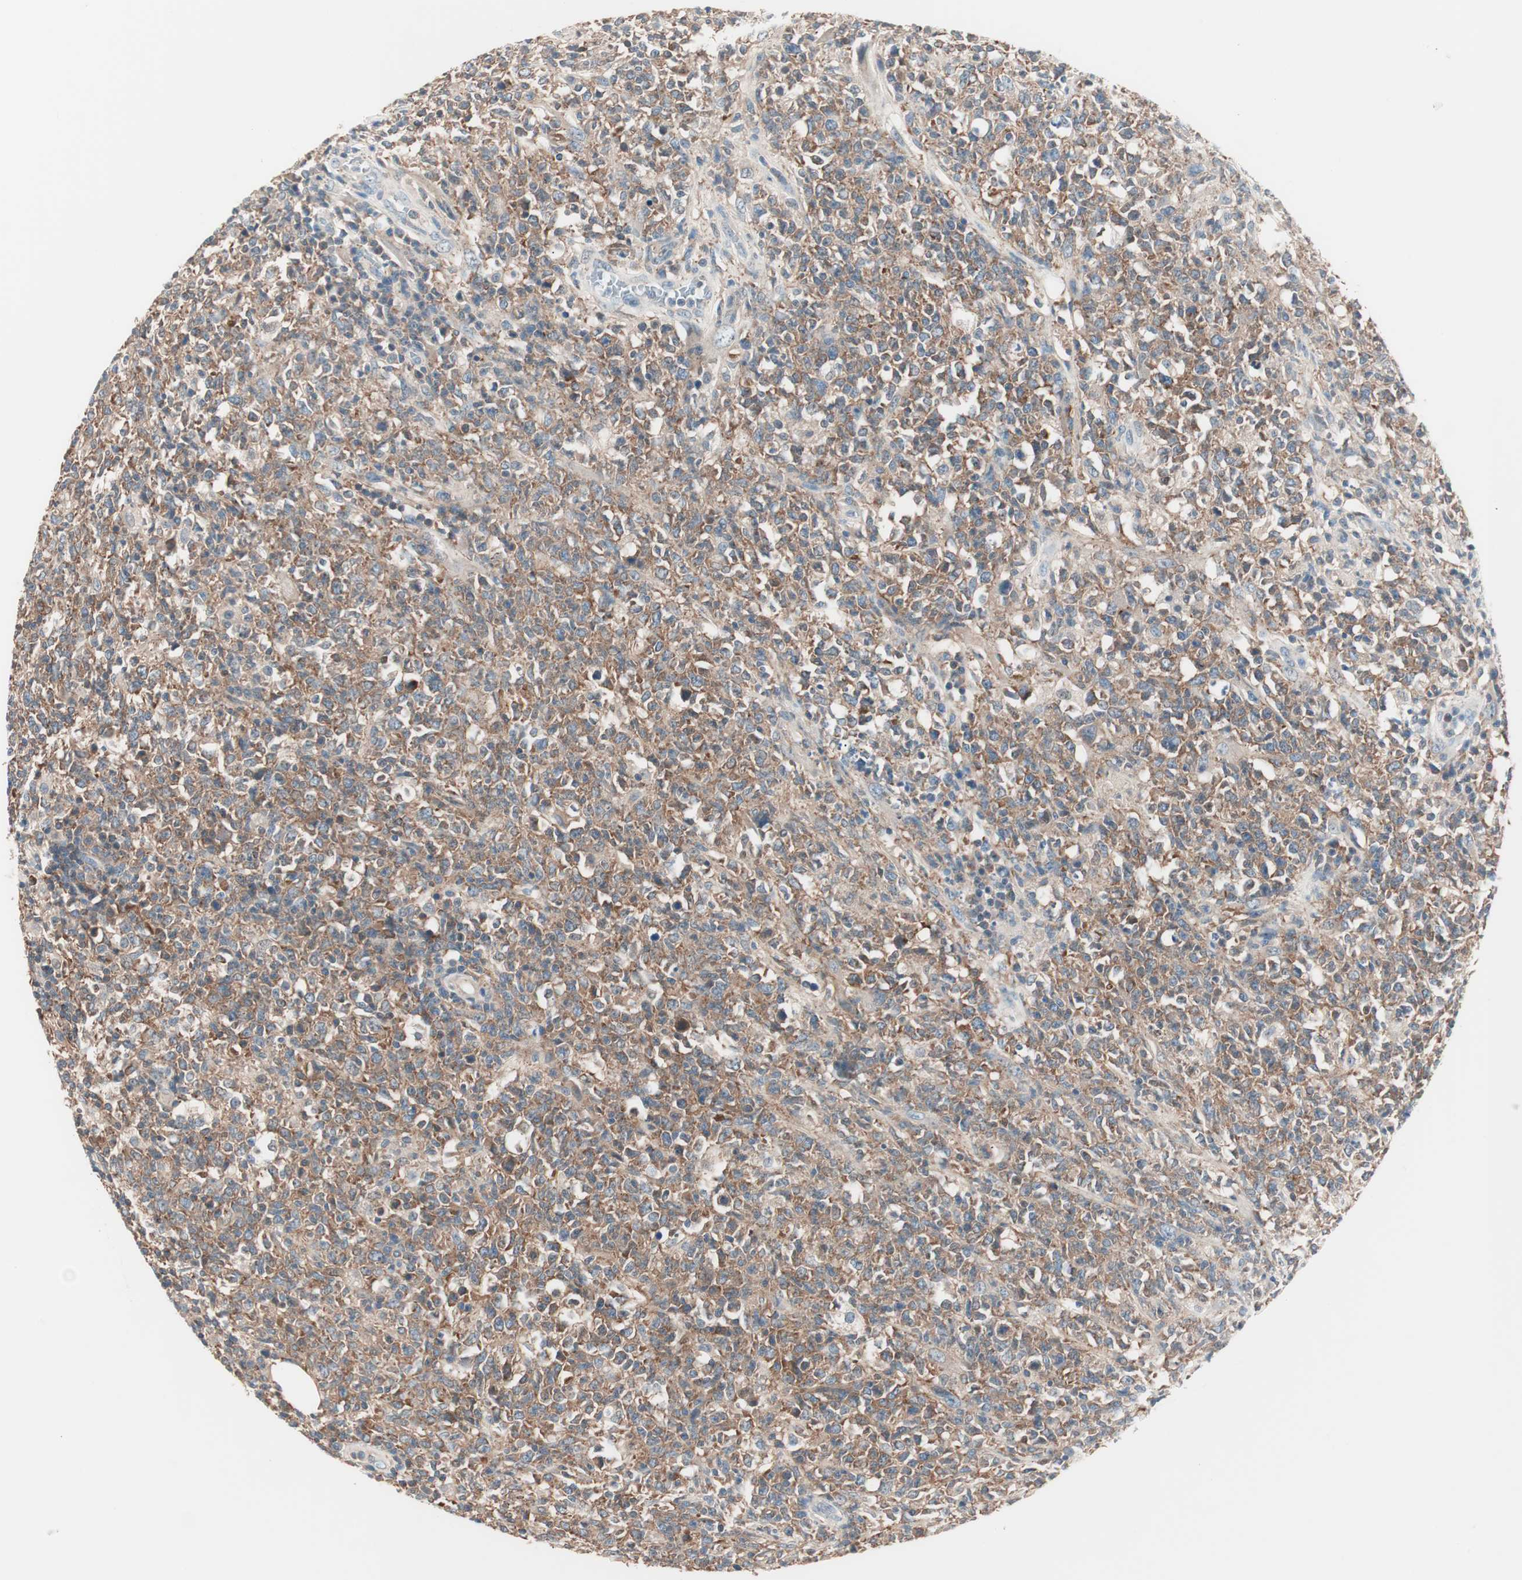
{"staining": {"intensity": "moderate", "quantity": ">75%", "location": "cytoplasmic/membranous"}, "tissue": "lymphoma", "cell_type": "Tumor cells", "image_type": "cancer", "snomed": [{"axis": "morphology", "description": "Malignant lymphoma, non-Hodgkin's type, High grade"}, {"axis": "topography", "description": "Lymph node"}], "caption": "IHC micrograph of human malignant lymphoma, non-Hodgkin's type (high-grade) stained for a protein (brown), which reveals medium levels of moderate cytoplasmic/membranous expression in about >75% of tumor cells.", "gene": "RAD54B", "patient": {"sex": "female", "age": 84}}